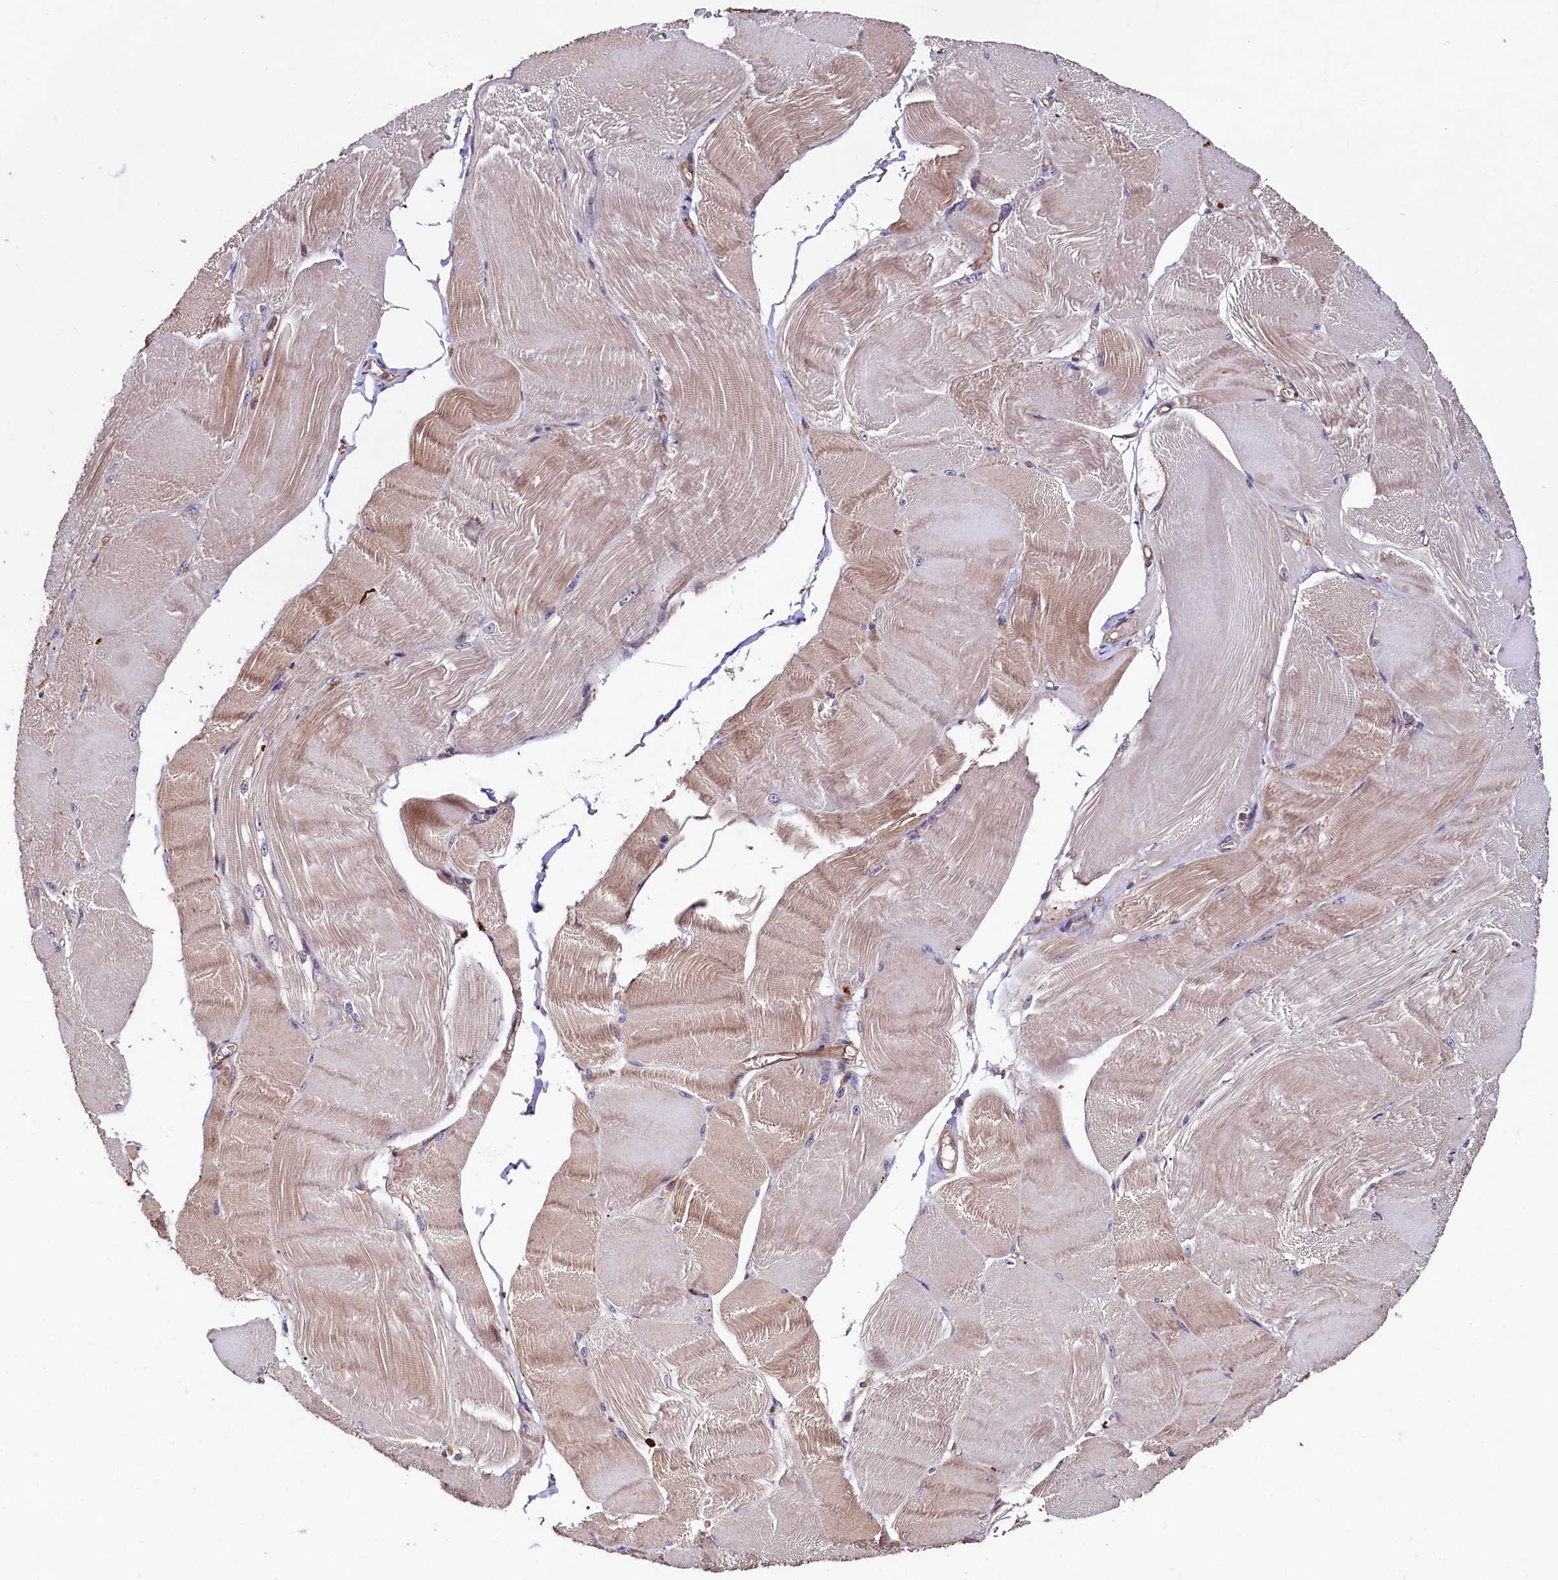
{"staining": {"intensity": "moderate", "quantity": "25%-75%", "location": "cytoplasmic/membranous"}, "tissue": "skeletal muscle", "cell_type": "Myocytes", "image_type": "normal", "snomed": [{"axis": "morphology", "description": "Normal tissue, NOS"}, {"axis": "morphology", "description": "Basal cell carcinoma"}, {"axis": "topography", "description": "Skeletal muscle"}], "caption": "Moderate cytoplasmic/membranous protein staining is appreciated in about 25%-75% of myocytes in skeletal muscle. (brown staining indicates protein expression, while blue staining denotes nuclei).", "gene": "PALM", "patient": {"sex": "female", "age": 64}}